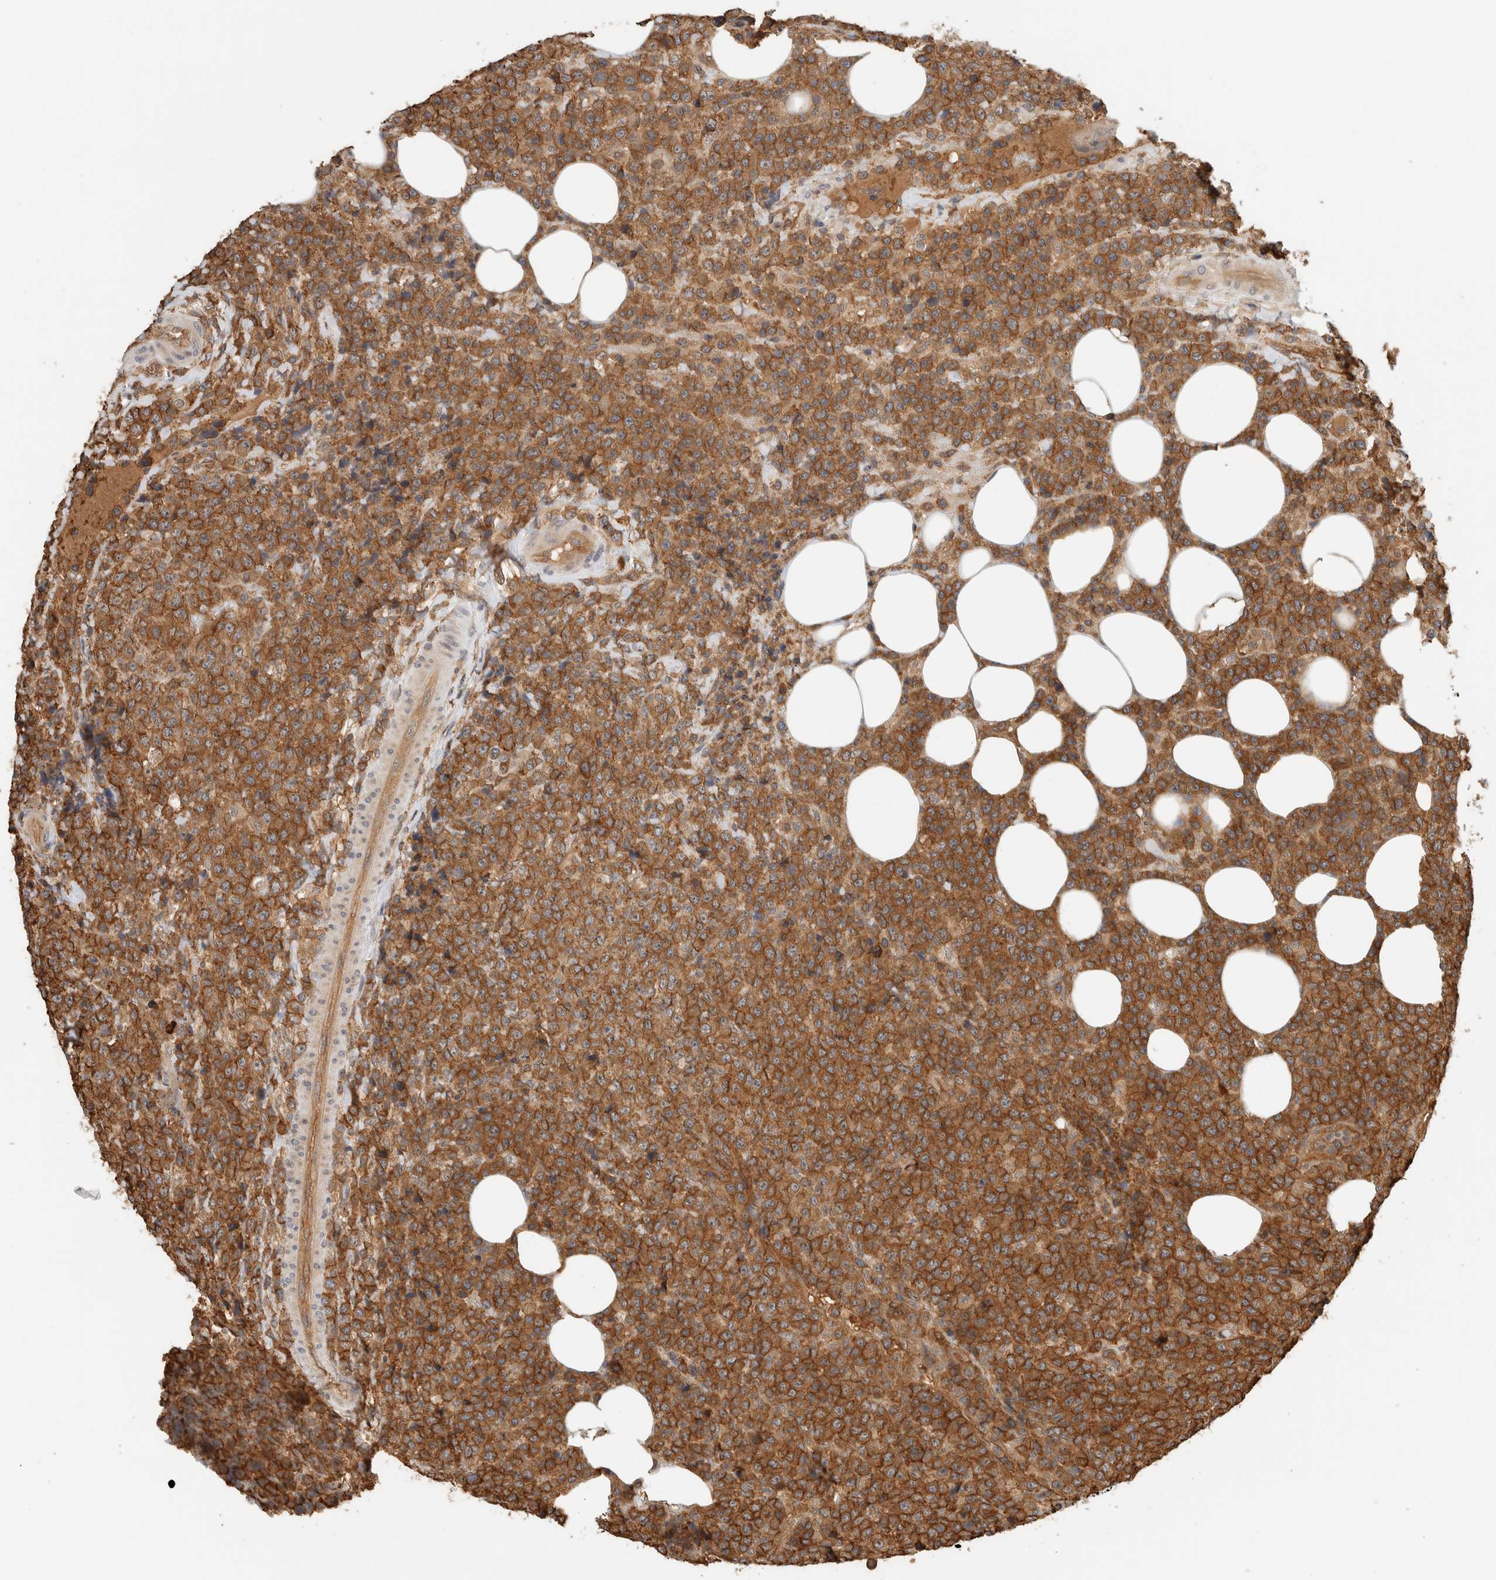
{"staining": {"intensity": "strong", "quantity": ">75%", "location": "cytoplasmic/membranous"}, "tissue": "lymphoma", "cell_type": "Tumor cells", "image_type": "cancer", "snomed": [{"axis": "morphology", "description": "Malignant lymphoma, non-Hodgkin's type, High grade"}, {"axis": "topography", "description": "Lymph node"}], "caption": "Protein staining by immunohistochemistry demonstrates strong cytoplasmic/membranous positivity in about >75% of tumor cells in high-grade malignant lymphoma, non-Hodgkin's type. (brown staining indicates protein expression, while blue staining denotes nuclei).", "gene": "PFDN4", "patient": {"sex": "male", "age": 13}}